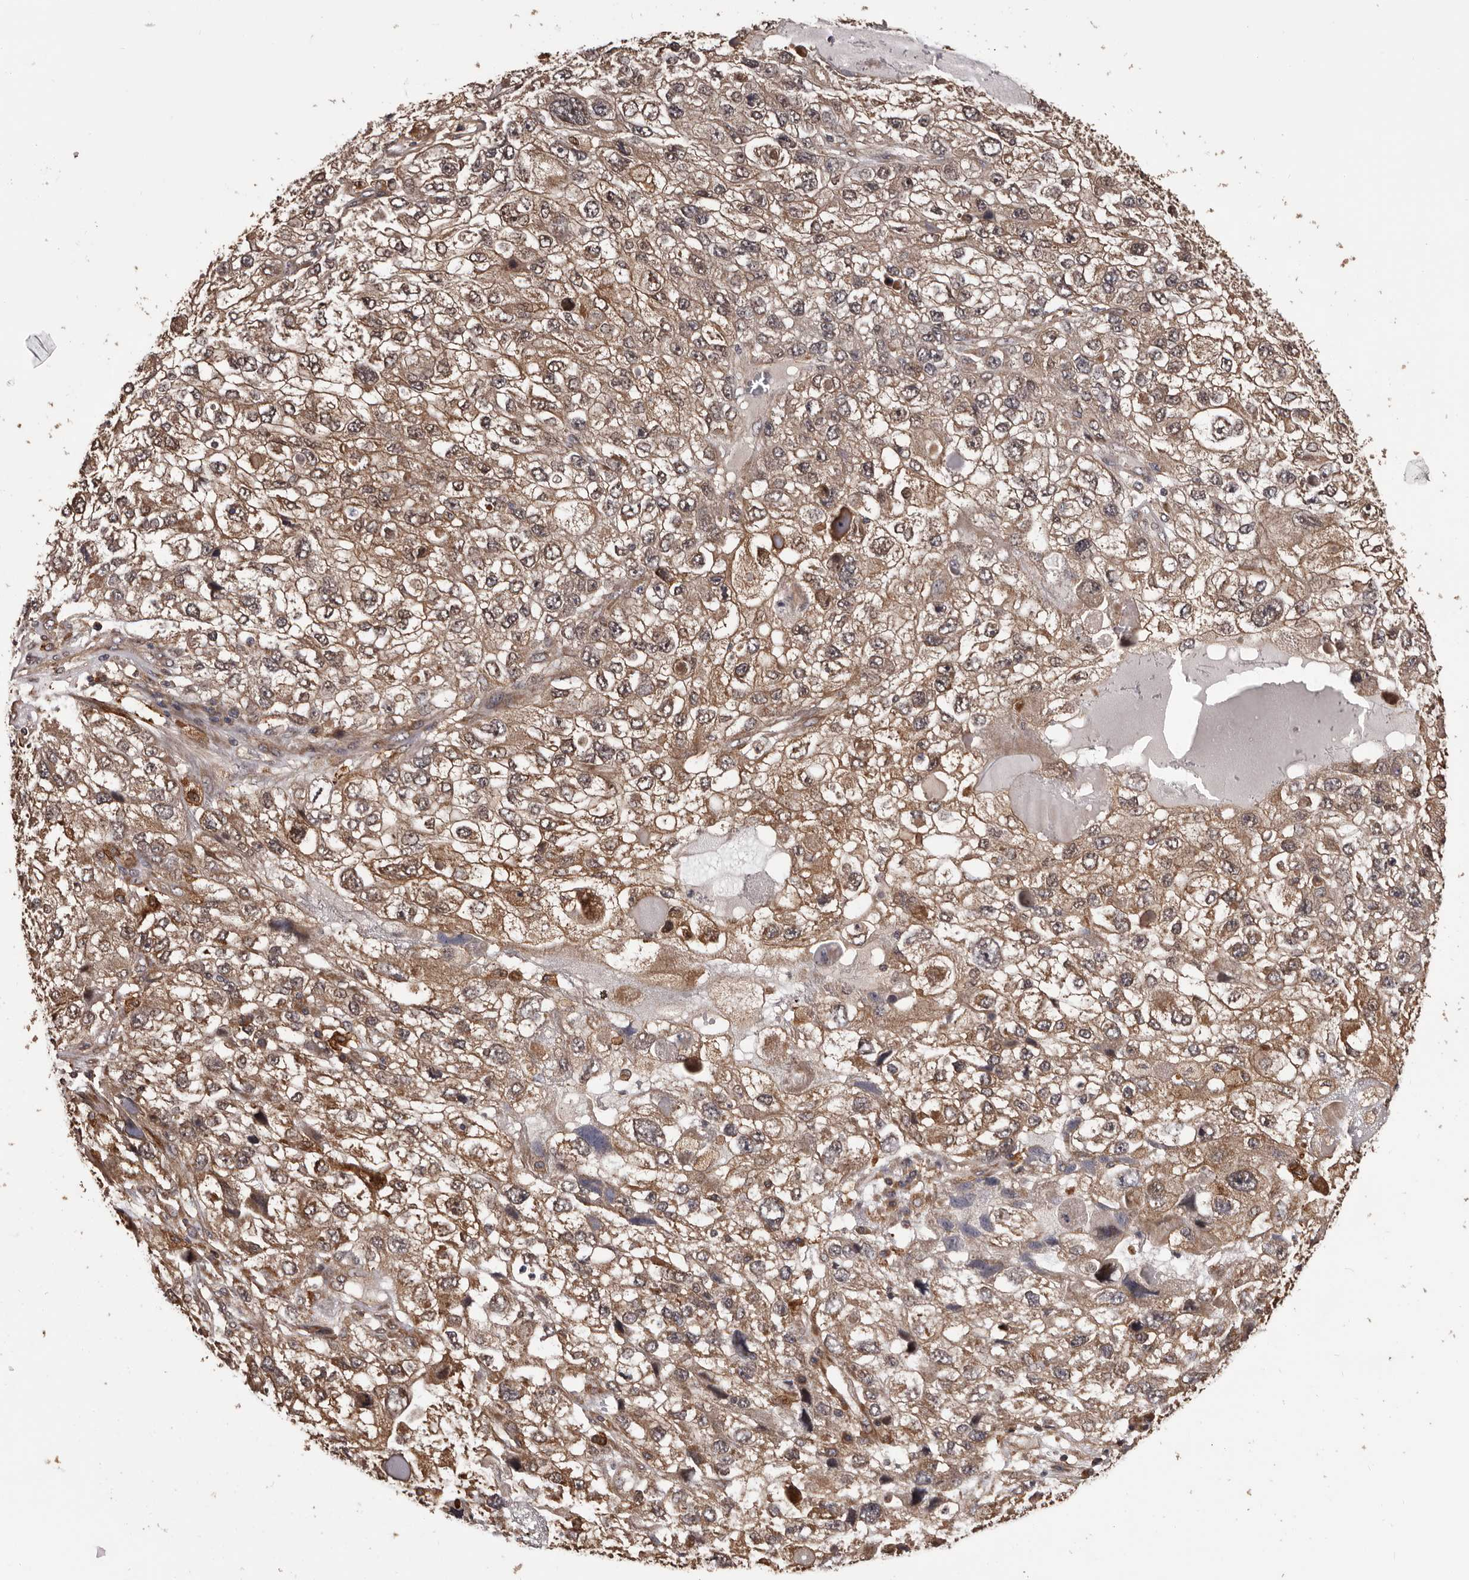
{"staining": {"intensity": "moderate", "quantity": "25%-75%", "location": "cytoplasmic/membranous"}, "tissue": "endometrial cancer", "cell_type": "Tumor cells", "image_type": "cancer", "snomed": [{"axis": "morphology", "description": "Adenocarcinoma, NOS"}, {"axis": "topography", "description": "Endometrium"}], "caption": "Endometrial cancer (adenocarcinoma) was stained to show a protein in brown. There is medium levels of moderate cytoplasmic/membranous staining in approximately 25%-75% of tumor cells. The staining is performed using DAB brown chromogen to label protein expression. The nuclei are counter-stained blue using hematoxylin.", "gene": "ADAMTS2", "patient": {"sex": "female", "age": 49}}